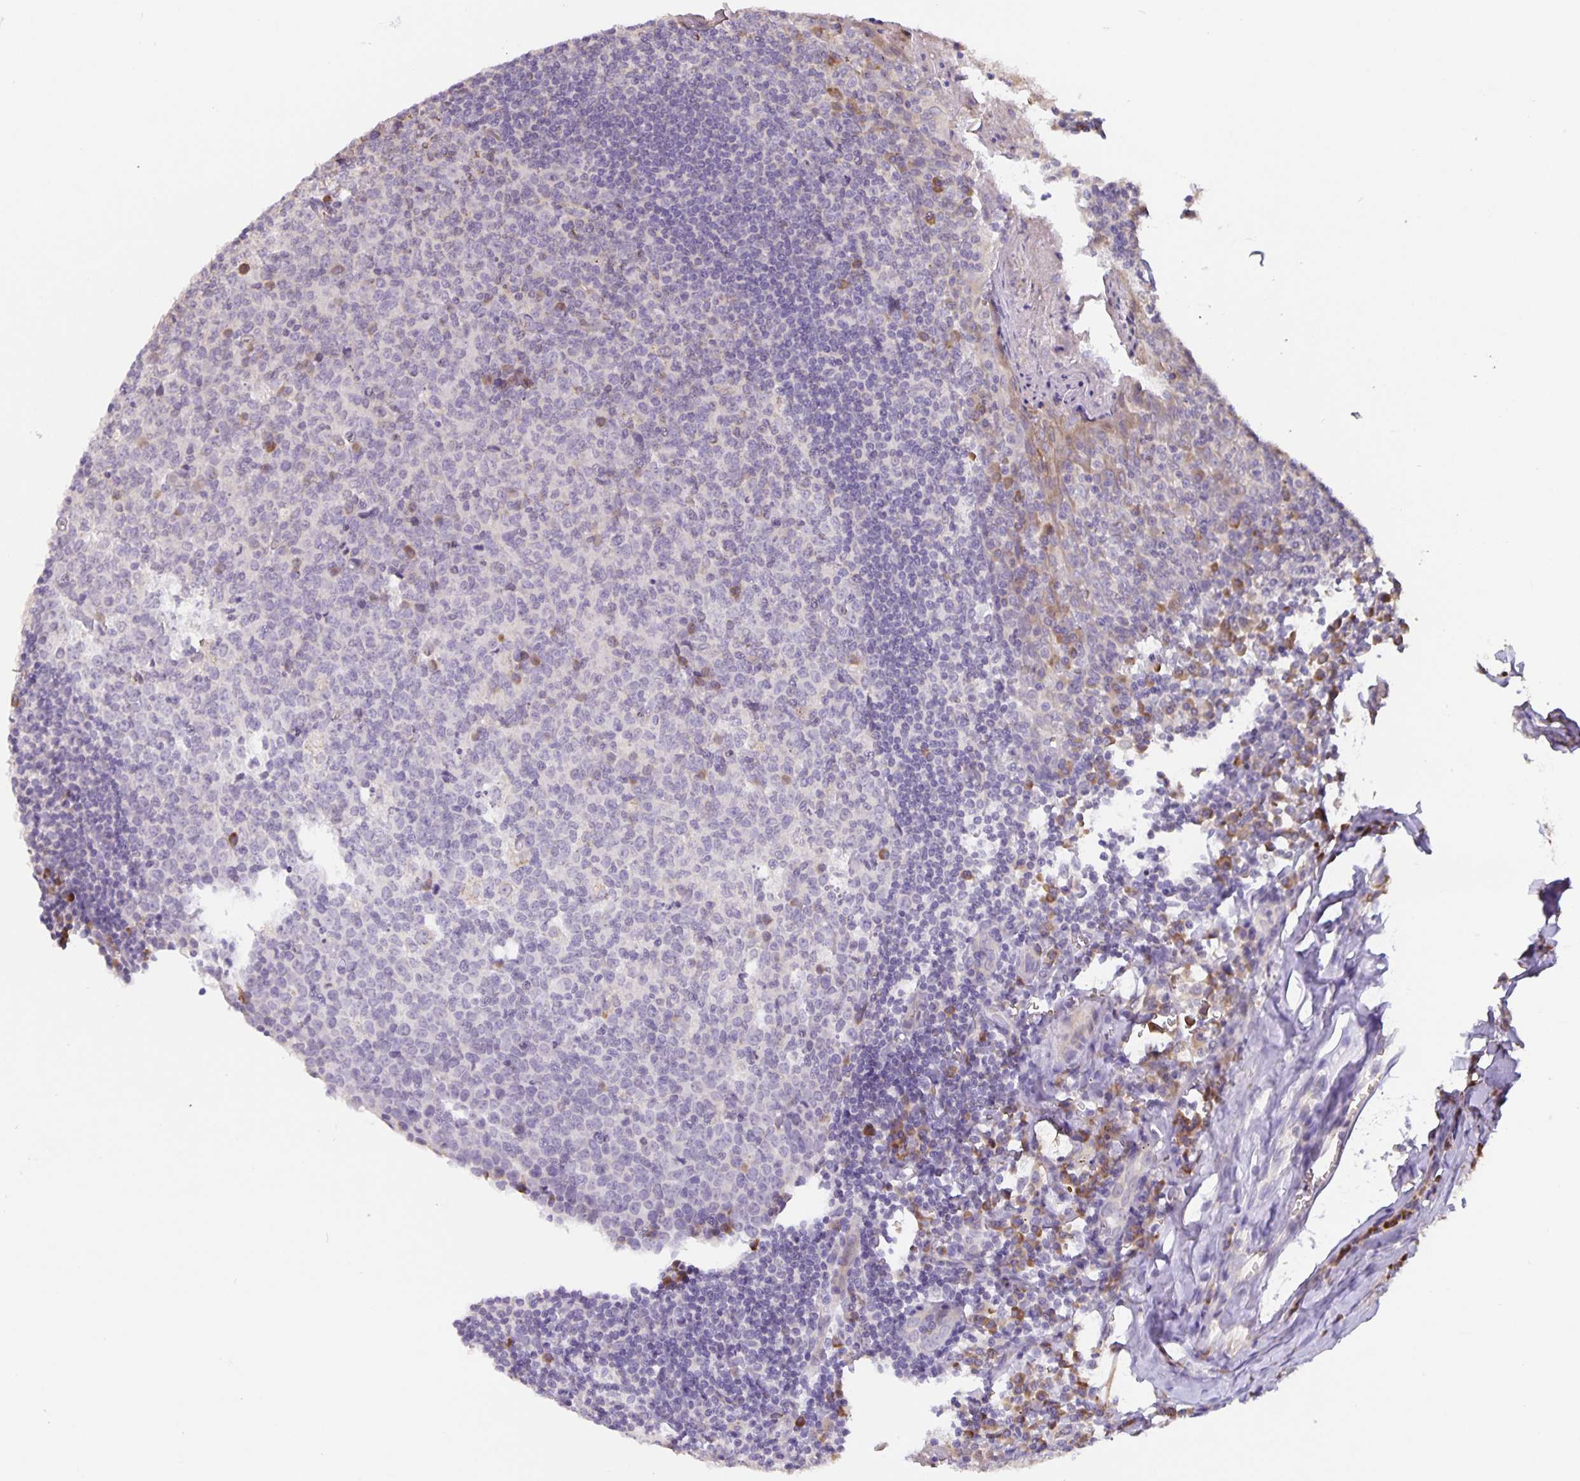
{"staining": {"intensity": "moderate", "quantity": "<25%", "location": "cytoplasmic/membranous"}, "tissue": "tonsil", "cell_type": "Germinal center cells", "image_type": "normal", "snomed": [{"axis": "morphology", "description": "Normal tissue, NOS"}, {"axis": "topography", "description": "Tonsil"}], "caption": "About <25% of germinal center cells in normal tonsil exhibit moderate cytoplasmic/membranous protein staining as visualized by brown immunohistochemical staining.", "gene": "TMEM71", "patient": {"sex": "male", "age": 27}}